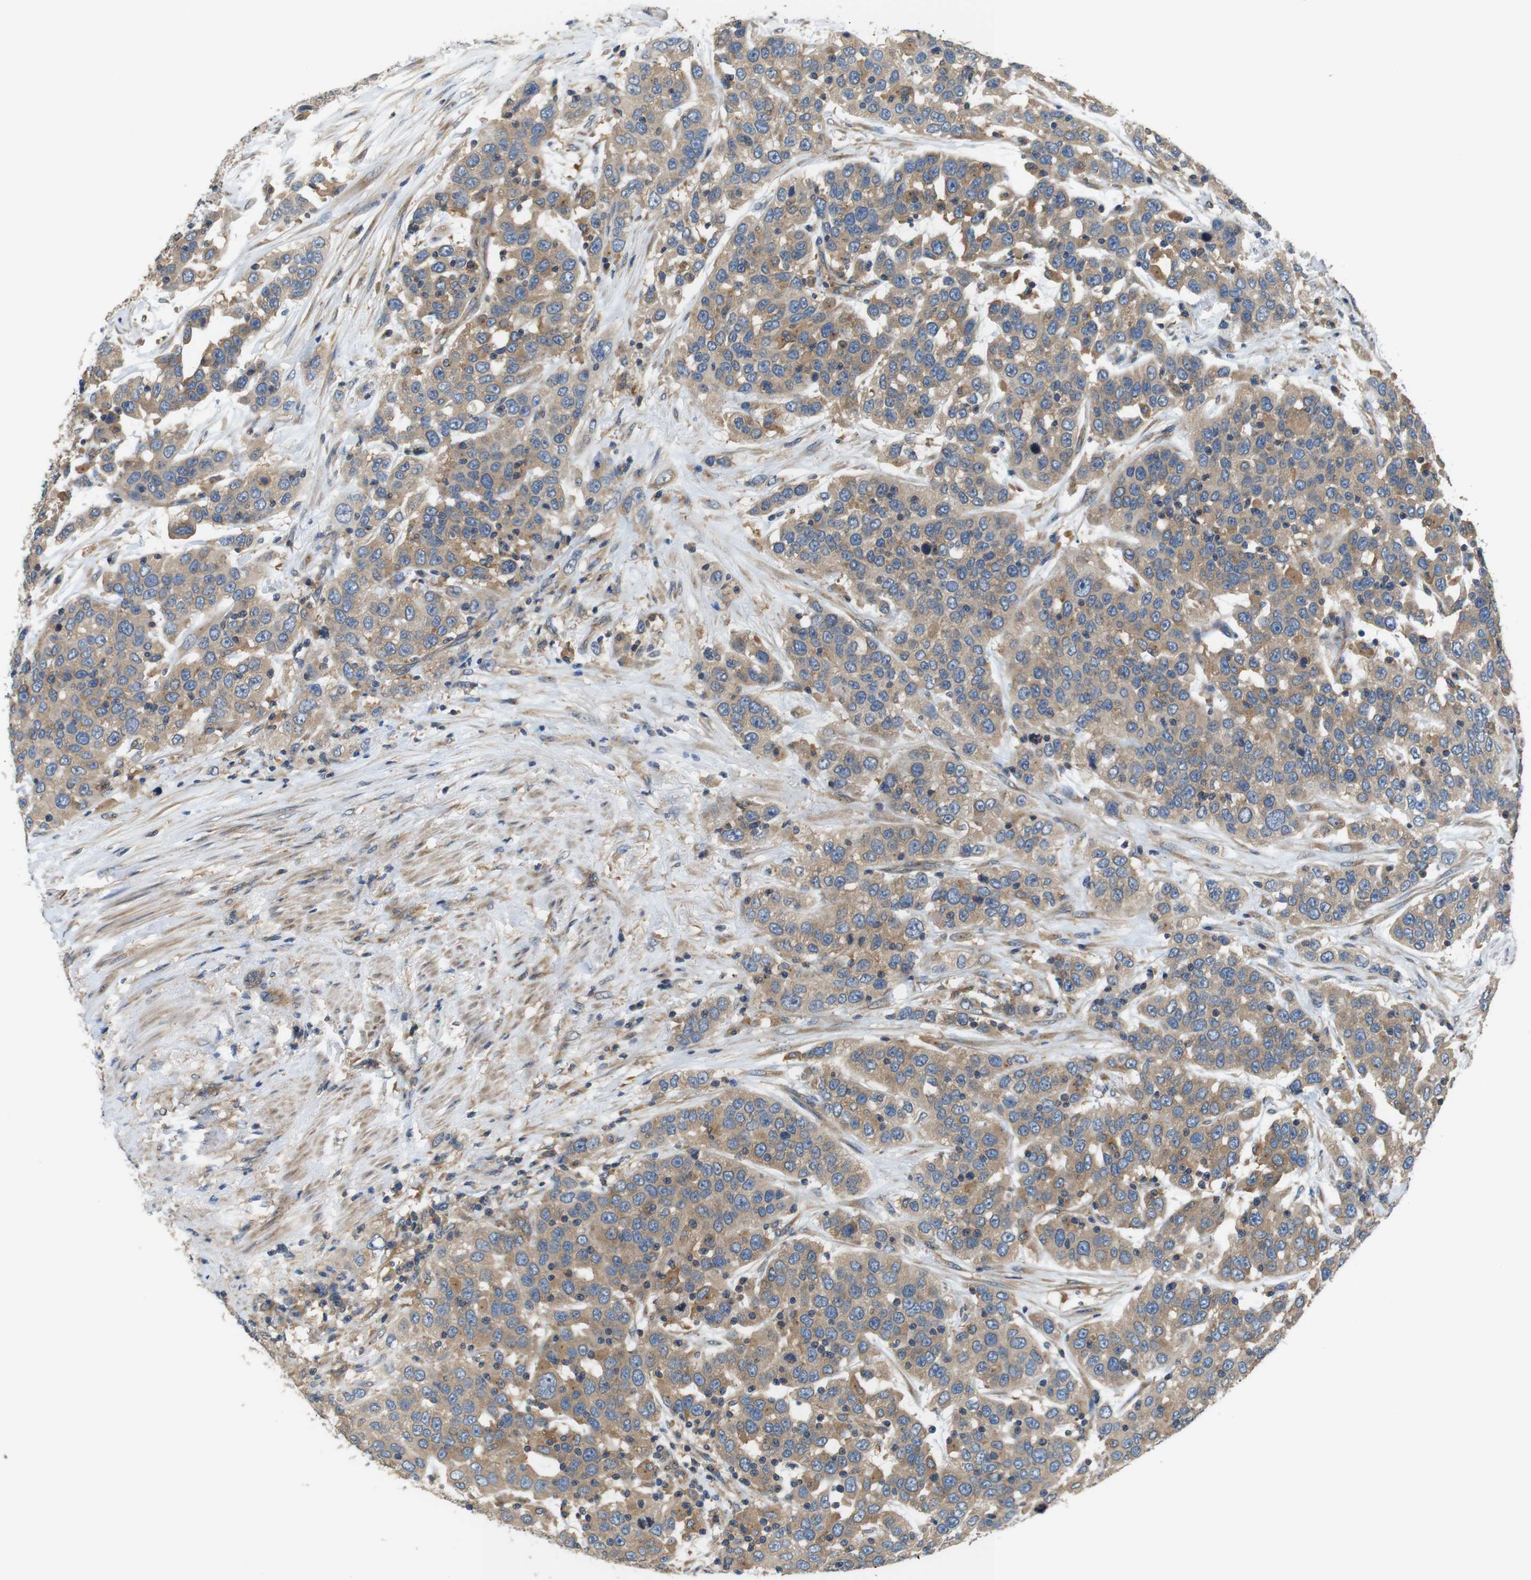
{"staining": {"intensity": "moderate", "quantity": ">75%", "location": "cytoplasmic/membranous"}, "tissue": "urothelial cancer", "cell_type": "Tumor cells", "image_type": "cancer", "snomed": [{"axis": "morphology", "description": "Urothelial carcinoma, High grade"}, {"axis": "topography", "description": "Urinary bladder"}], "caption": "DAB (3,3'-diaminobenzidine) immunohistochemical staining of human urothelial carcinoma (high-grade) reveals moderate cytoplasmic/membranous protein positivity in approximately >75% of tumor cells. The staining is performed using DAB brown chromogen to label protein expression. The nuclei are counter-stained blue using hematoxylin.", "gene": "DCTN1", "patient": {"sex": "female", "age": 80}}